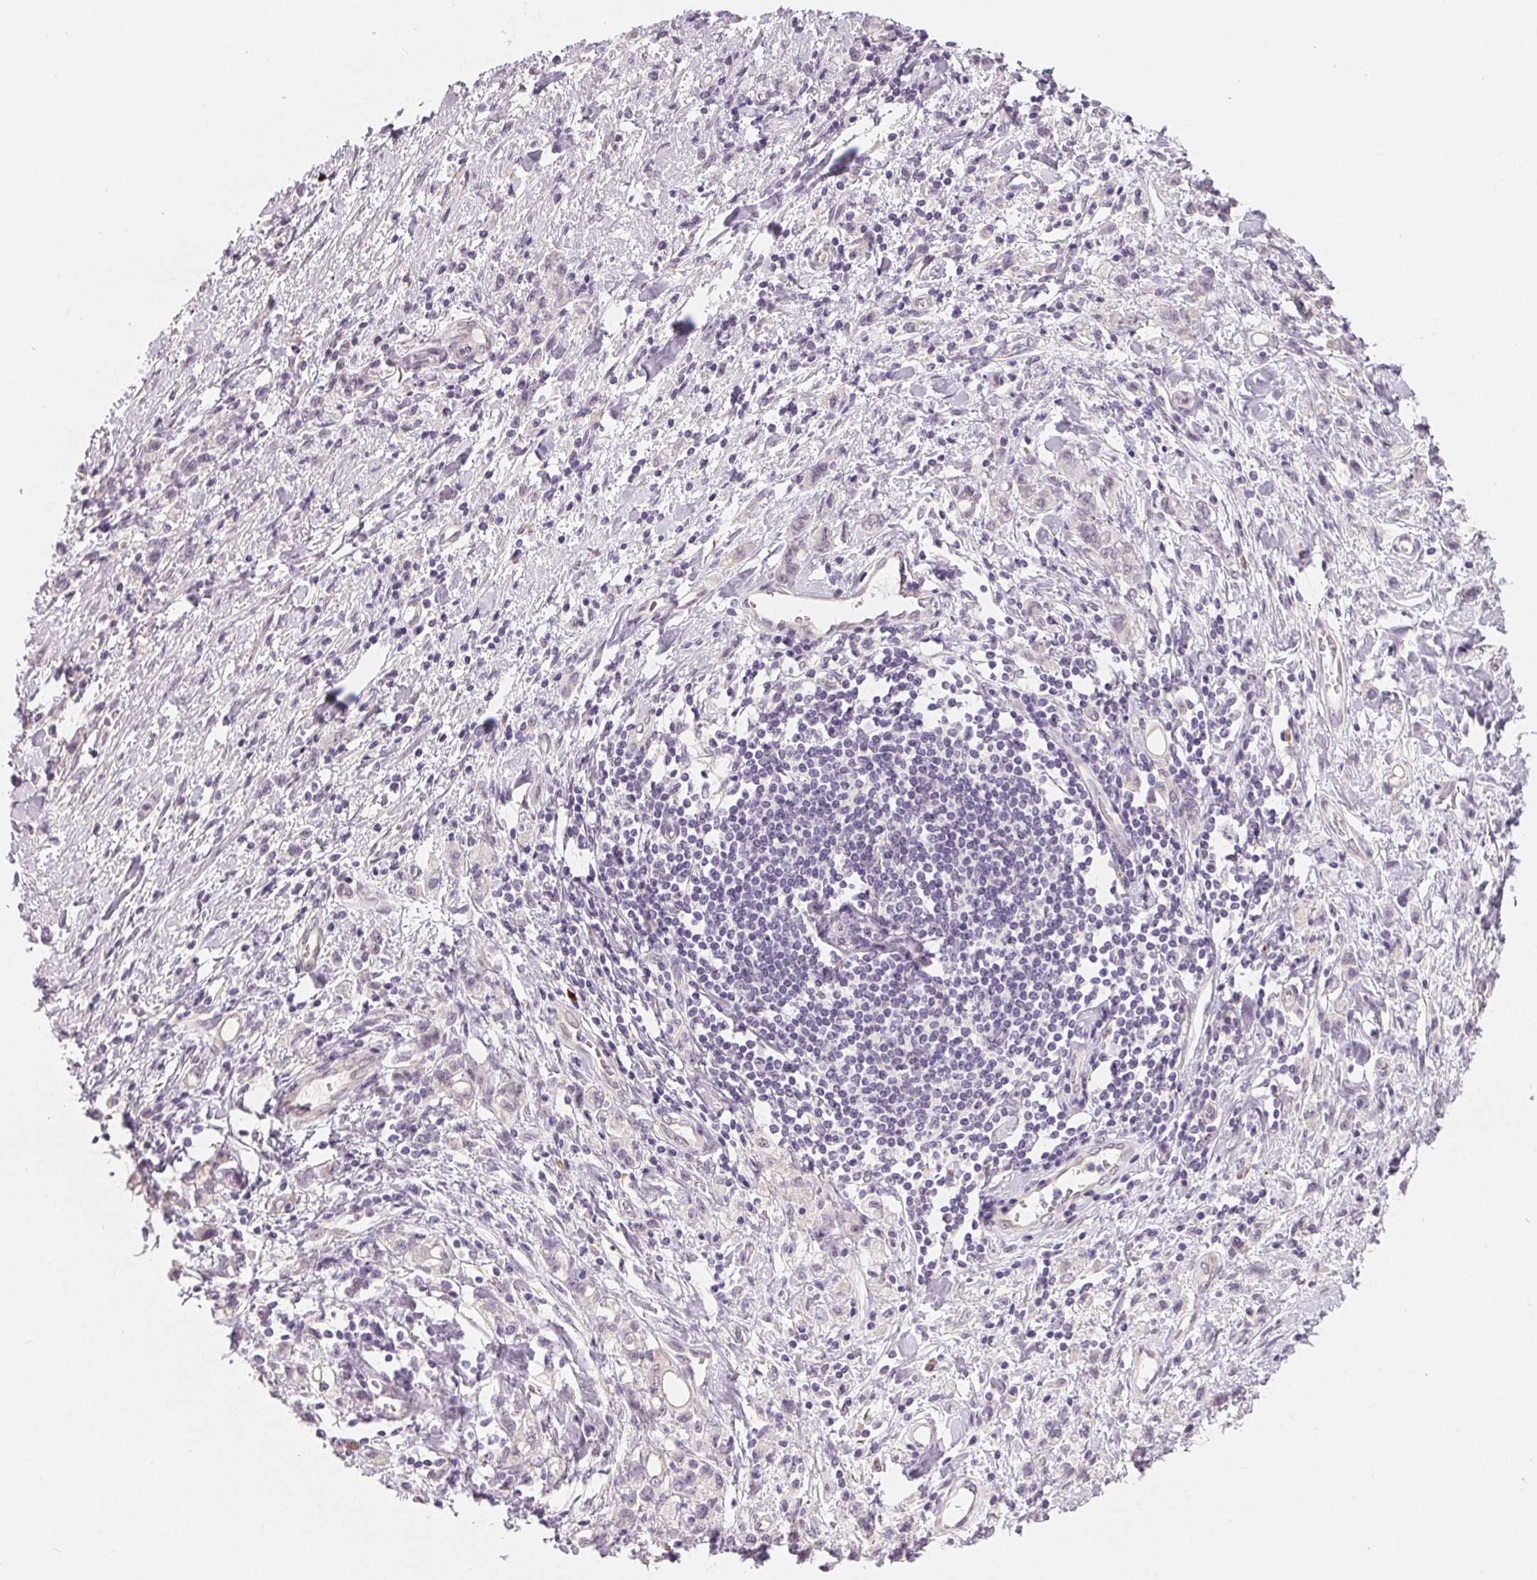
{"staining": {"intensity": "negative", "quantity": "none", "location": "none"}, "tissue": "stomach cancer", "cell_type": "Tumor cells", "image_type": "cancer", "snomed": [{"axis": "morphology", "description": "Adenocarcinoma, NOS"}, {"axis": "topography", "description": "Stomach"}], "caption": "Immunohistochemical staining of stomach cancer (adenocarcinoma) demonstrates no significant staining in tumor cells. (DAB IHC with hematoxylin counter stain).", "gene": "CFC1", "patient": {"sex": "male", "age": 77}}